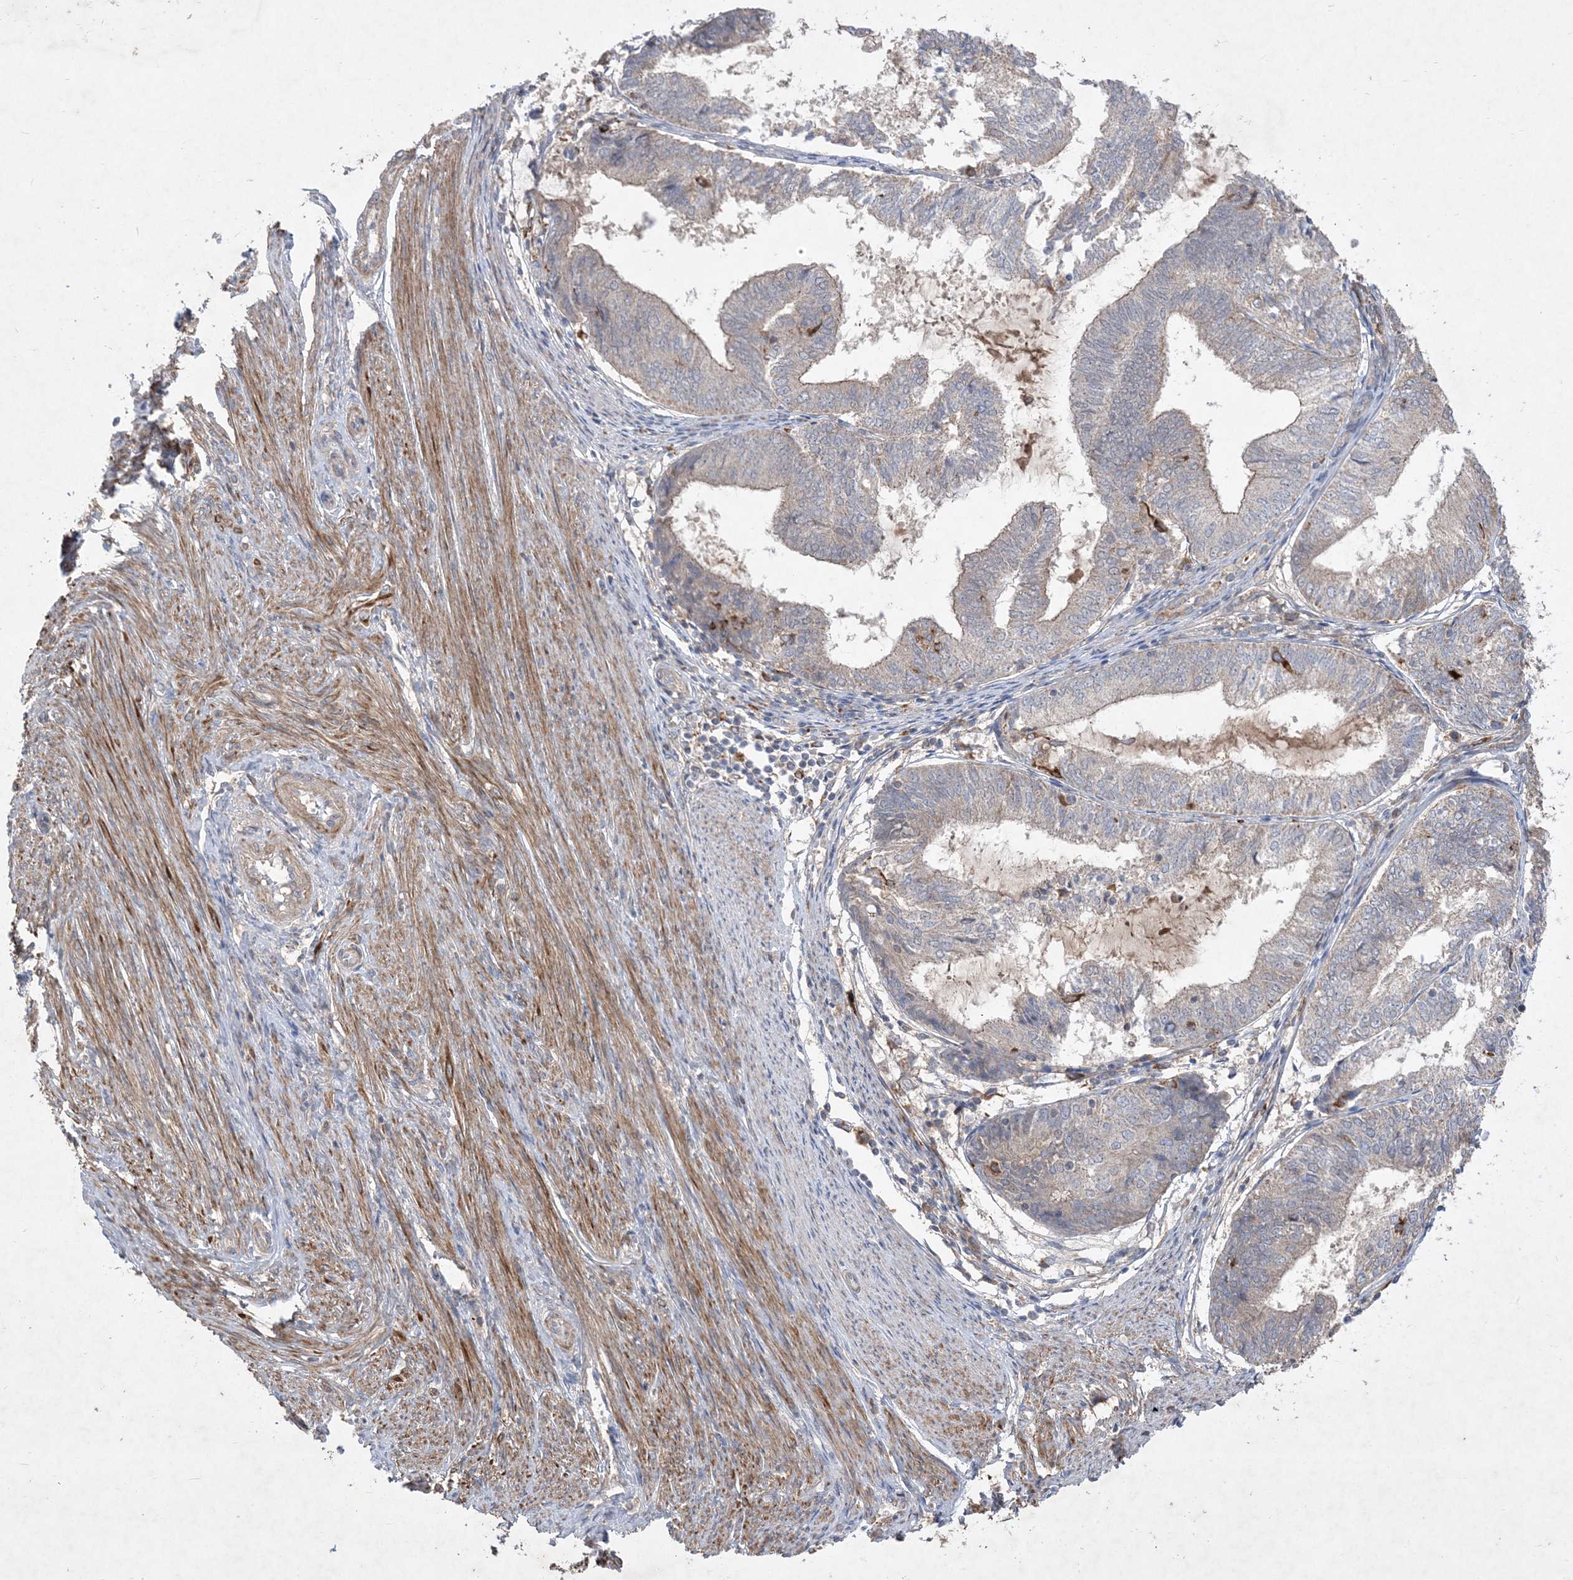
{"staining": {"intensity": "weak", "quantity": "<25%", "location": "cytoplasmic/membranous"}, "tissue": "endometrial cancer", "cell_type": "Tumor cells", "image_type": "cancer", "snomed": [{"axis": "morphology", "description": "Adenocarcinoma, NOS"}, {"axis": "topography", "description": "Endometrium"}], "caption": "High power microscopy micrograph of an immunohistochemistry (IHC) histopathology image of endometrial cancer, revealing no significant expression in tumor cells.", "gene": "MASP2", "patient": {"sex": "female", "age": 81}}